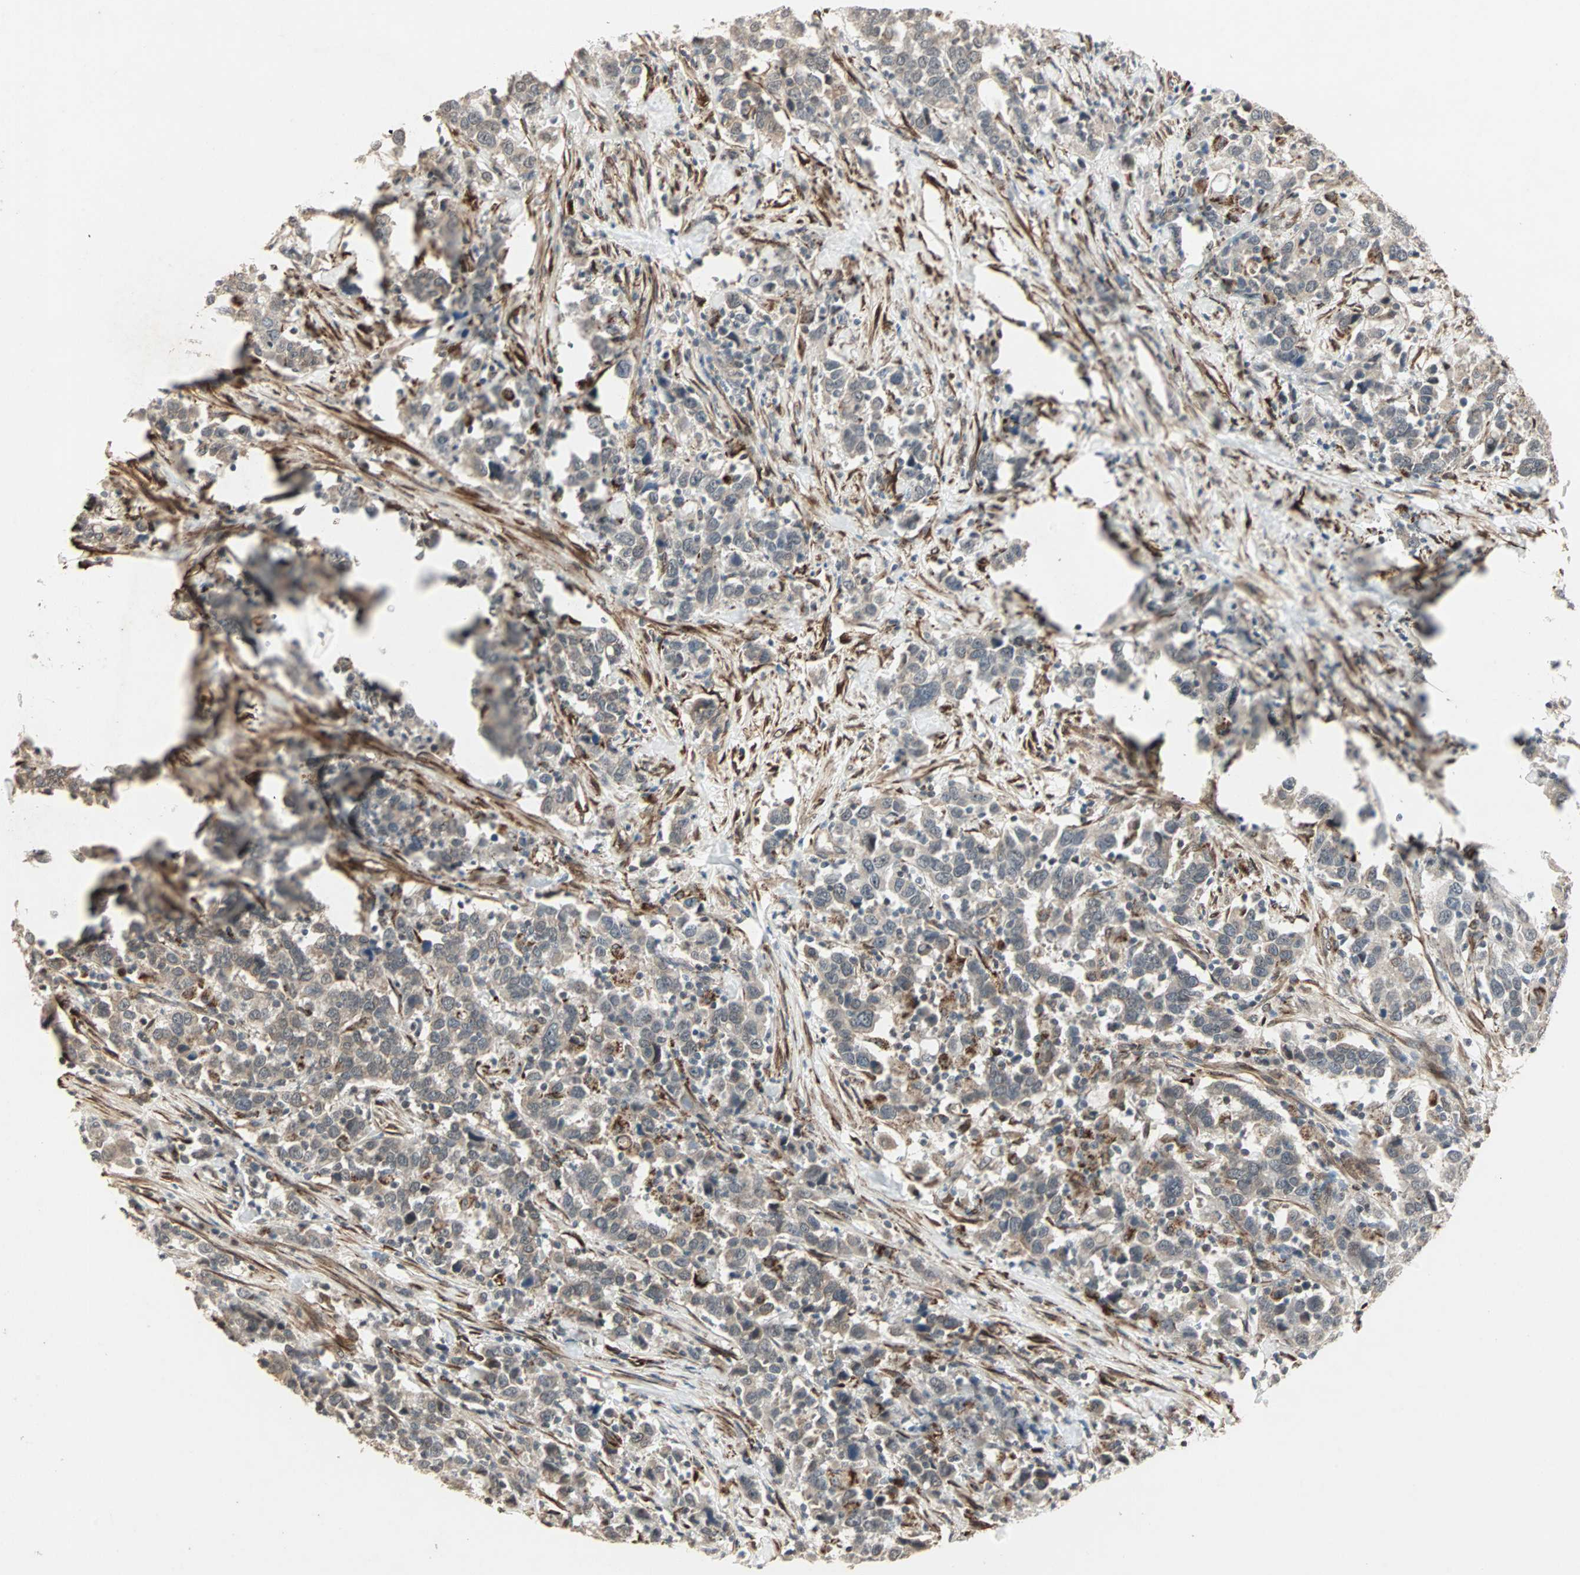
{"staining": {"intensity": "negative", "quantity": "none", "location": "none"}, "tissue": "urothelial cancer", "cell_type": "Tumor cells", "image_type": "cancer", "snomed": [{"axis": "morphology", "description": "Urothelial carcinoma, High grade"}, {"axis": "topography", "description": "Urinary bladder"}], "caption": "An immunohistochemistry photomicrograph of urothelial cancer is shown. There is no staining in tumor cells of urothelial cancer.", "gene": "TRPV4", "patient": {"sex": "male", "age": 61}}